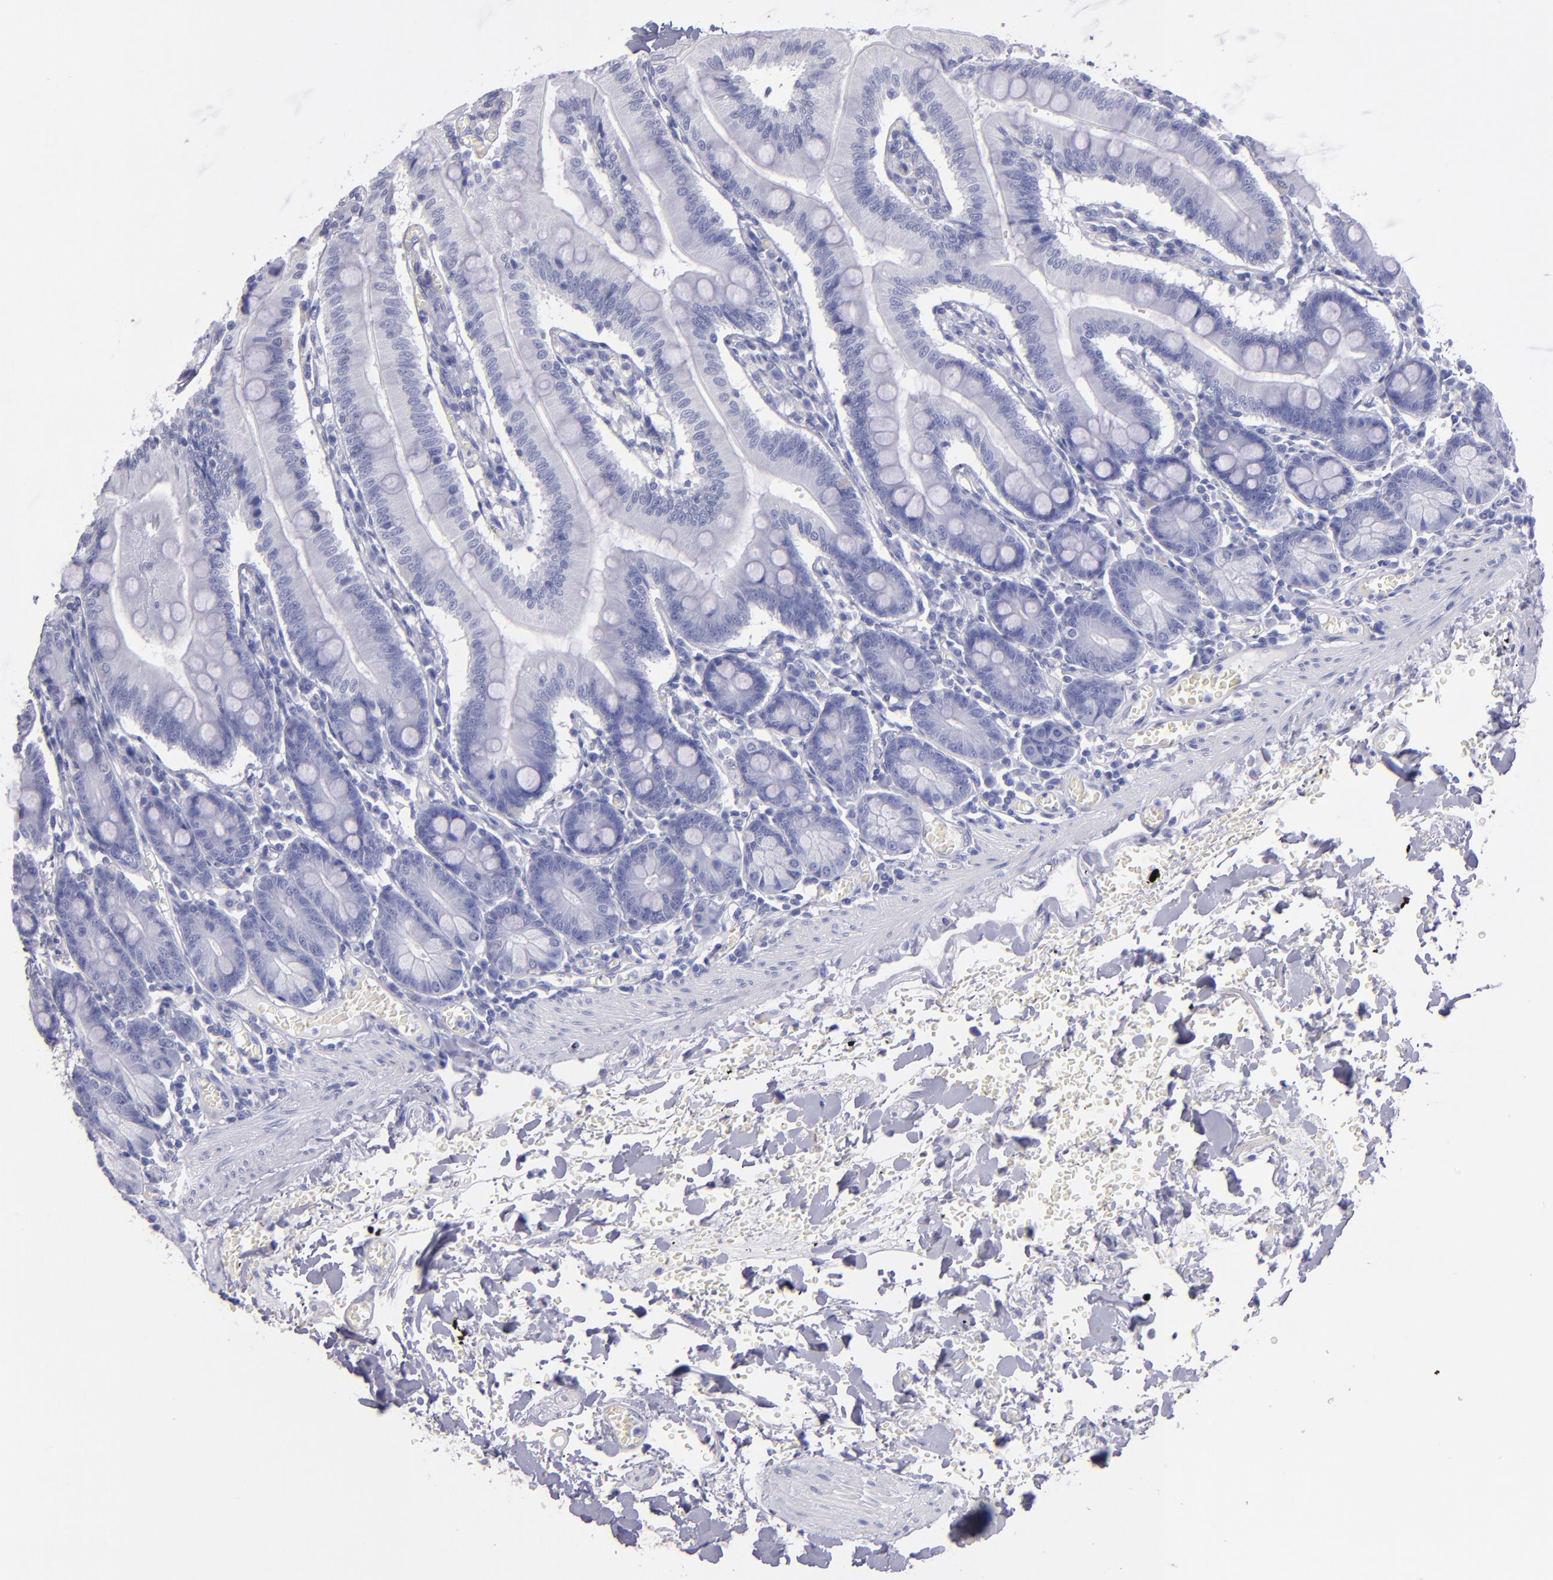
{"staining": {"intensity": "negative", "quantity": "none", "location": "none"}, "tissue": "small intestine", "cell_type": "Glandular cells", "image_type": "normal", "snomed": [{"axis": "morphology", "description": "Normal tissue, NOS"}, {"axis": "topography", "description": "Small intestine"}], "caption": "Glandular cells are negative for brown protein staining in benign small intestine. (DAB immunohistochemistry with hematoxylin counter stain).", "gene": "TG", "patient": {"sex": "male", "age": 71}}